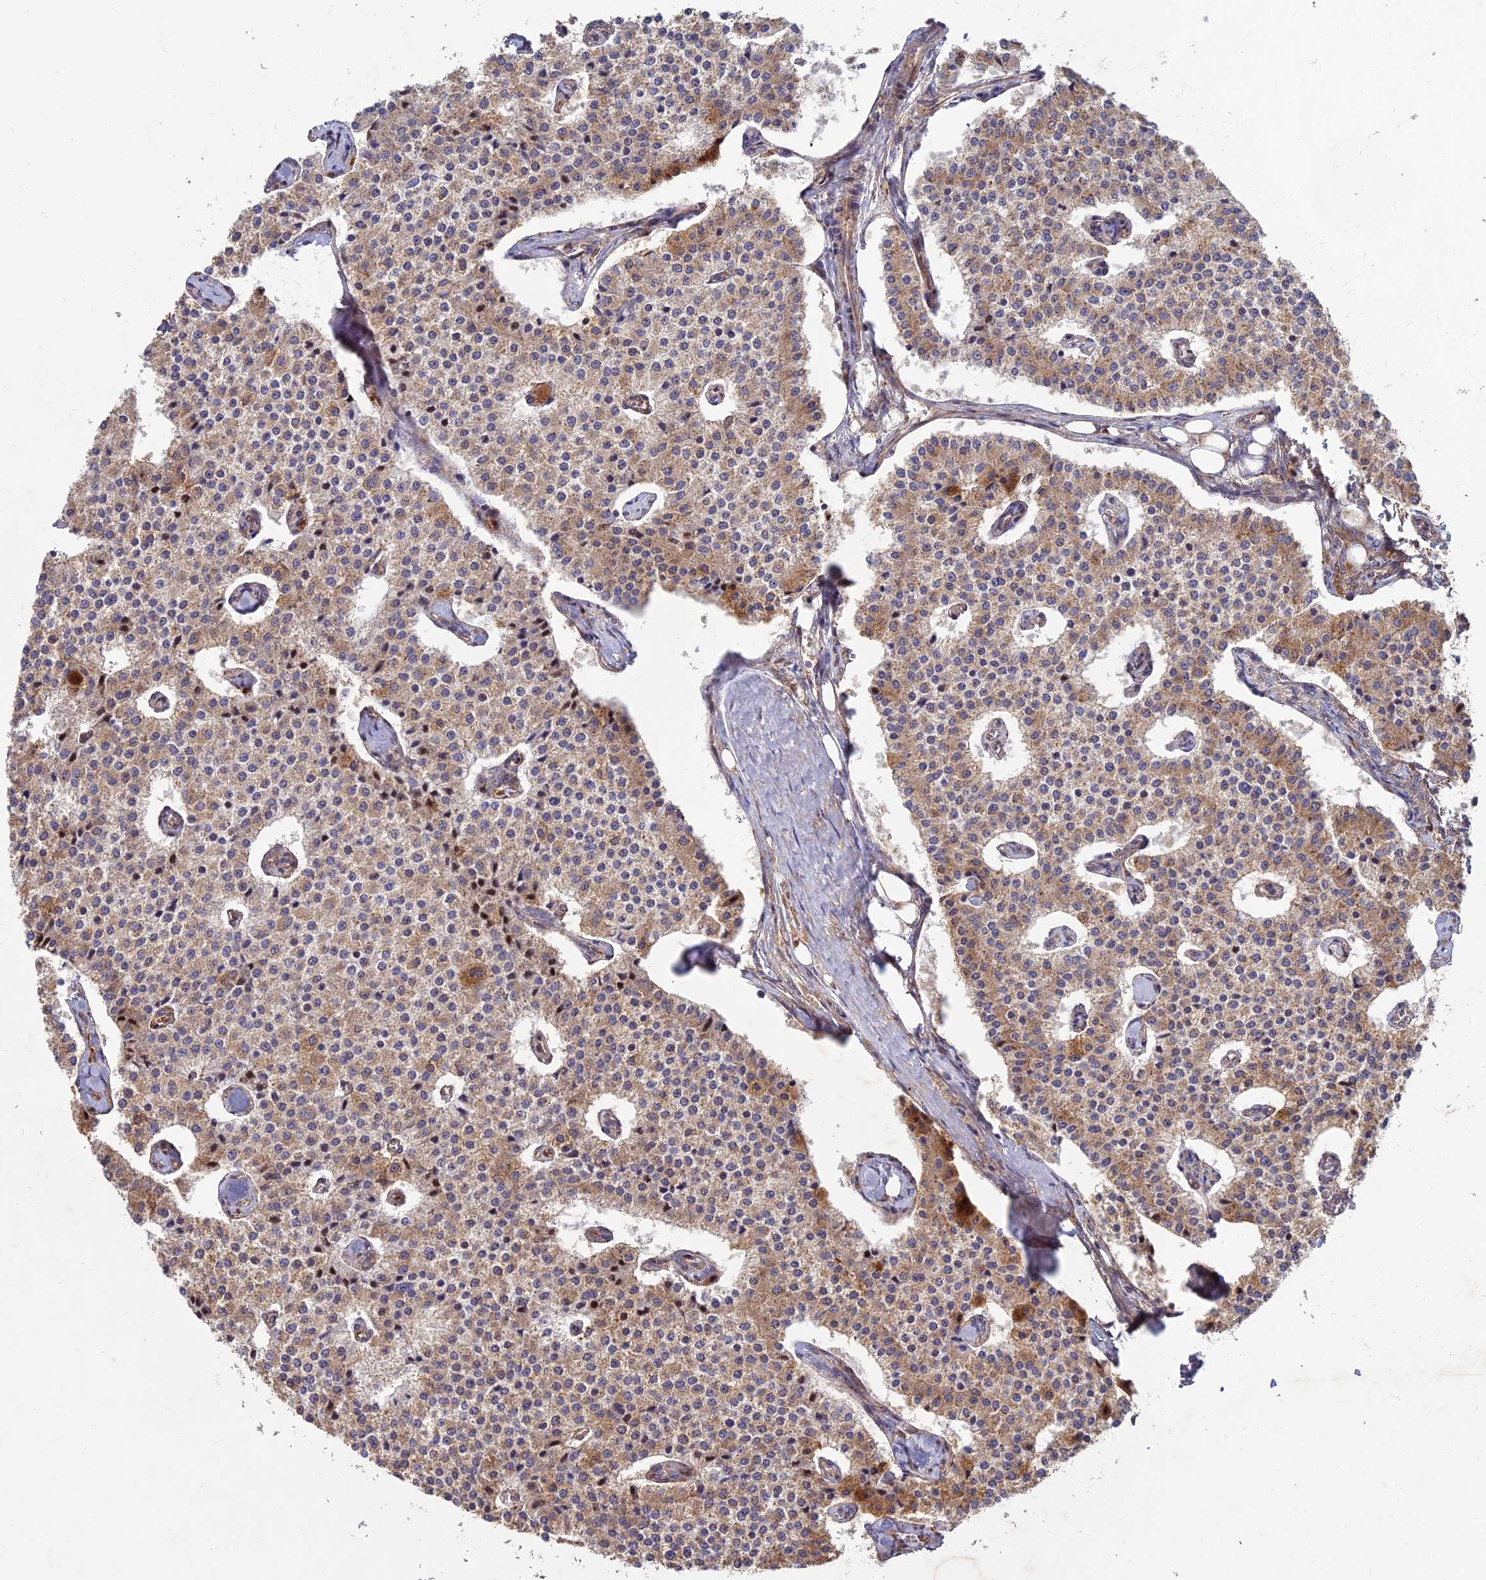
{"staining": {"intensity": "moderate", "quantity": "25%-75%", "location": "cytoplasmic/membranous"}, "tissue": "carcinoid", "cell_type": "Tumor cells", "image_type": "cancer", "snomed": [{"axis": "morphology", "description": "Carcinoid, malignant, NOS"}, {"axis": "topography", "description": "Colon"}], "caption": "Carcinoid stained with a brown dye shows moderate cytoplasmic/membranous positive staining in approximately 25%-75% of tumor cells.", "gene": "NXNL2", "patient": {"sex": "female", "age": 52}}